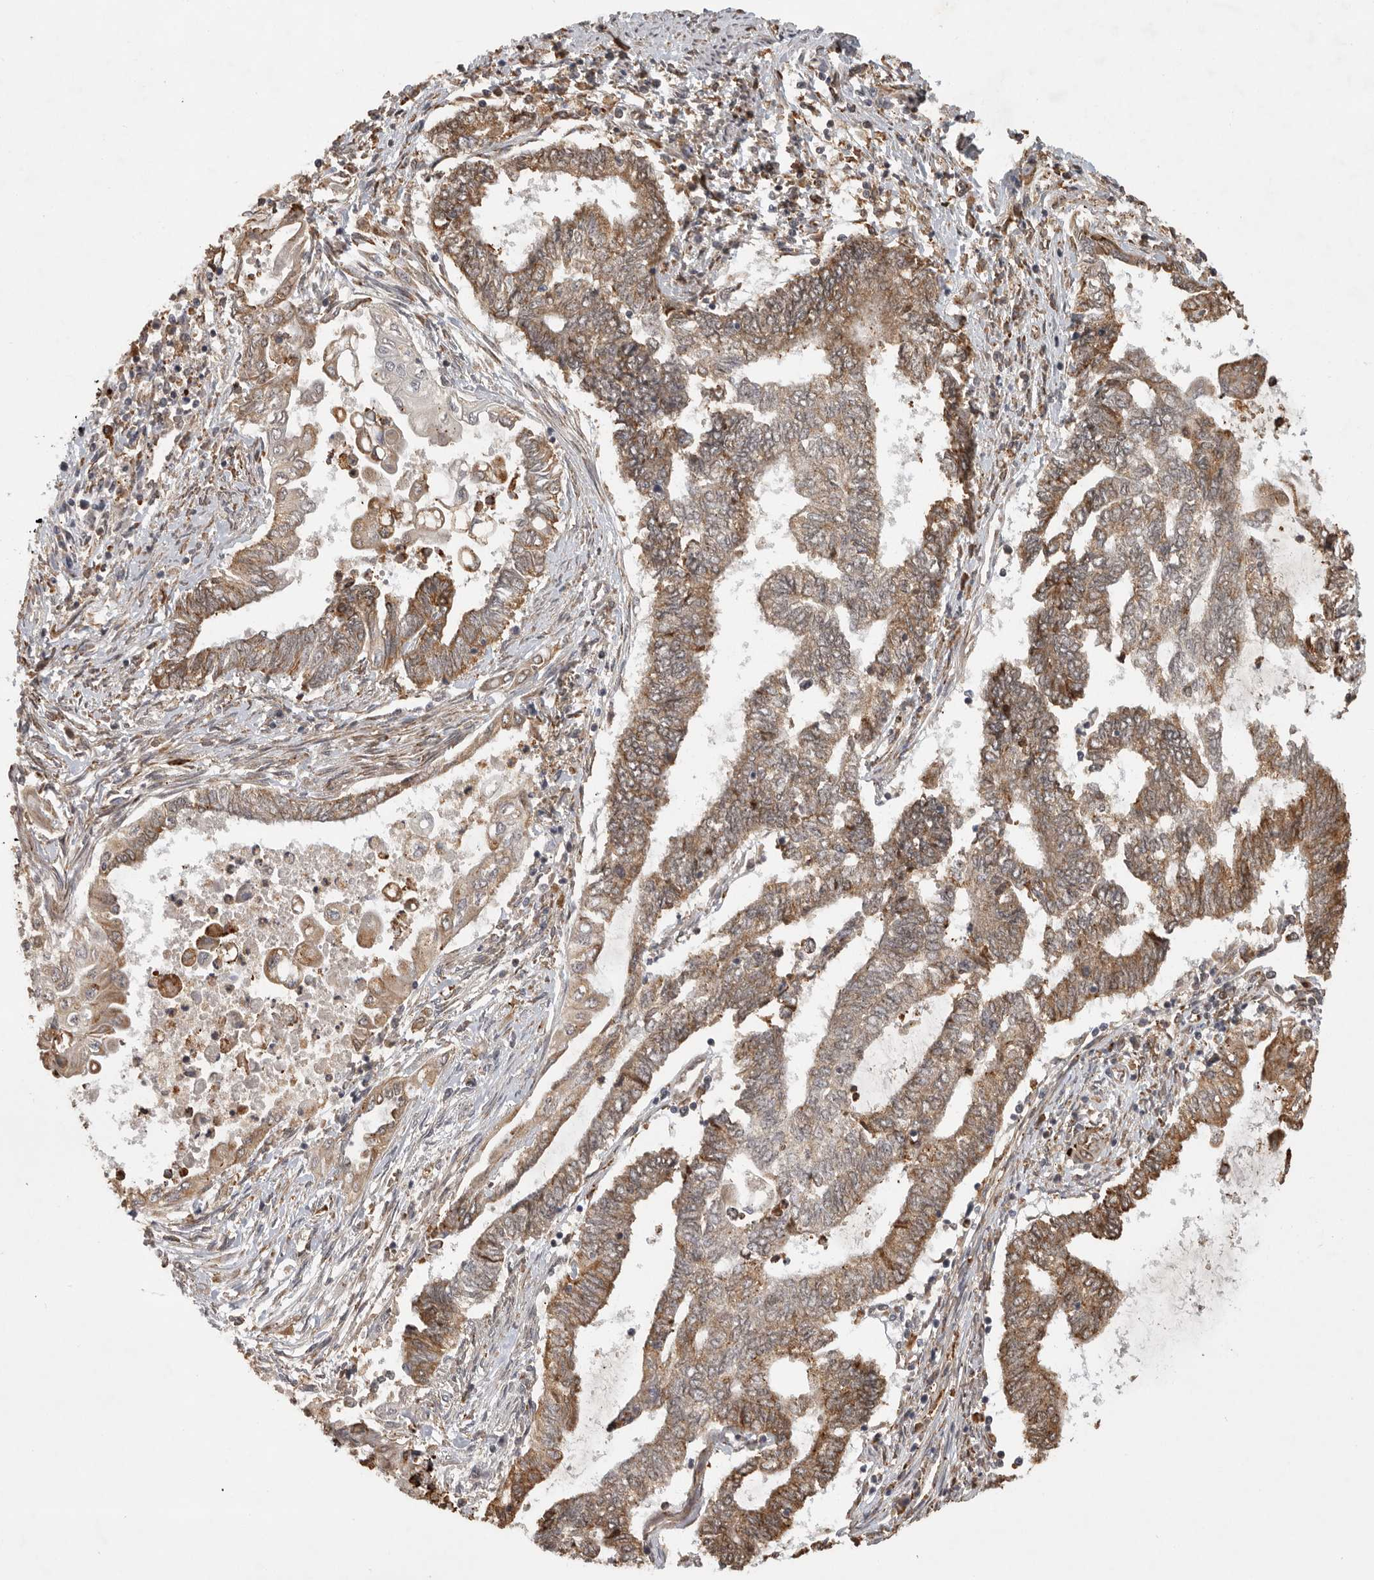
{"staining": {"intensity": "moderate", "quantity": ">75%", "location": "cytoplasmic/membranous"}, "tissue": "endometrial cancer", "cell_type": "Tumor cells", "image_type": "cancer", "snomed": [{"axis": "morphology", "description": "Adenocarcinoma, NOS"}, {"axis": "topography", "description": "Uterus"}, {"axis": "topography", "description": "Endometrium"}], "caption": "Endometrial cancer stained with a brown dye exhibits moderate cytoplasmic/membranous positive expression in about >75% of tumor cells.", "gene": "ZNF83", "patient": {"sex": "female", "age": 70}}